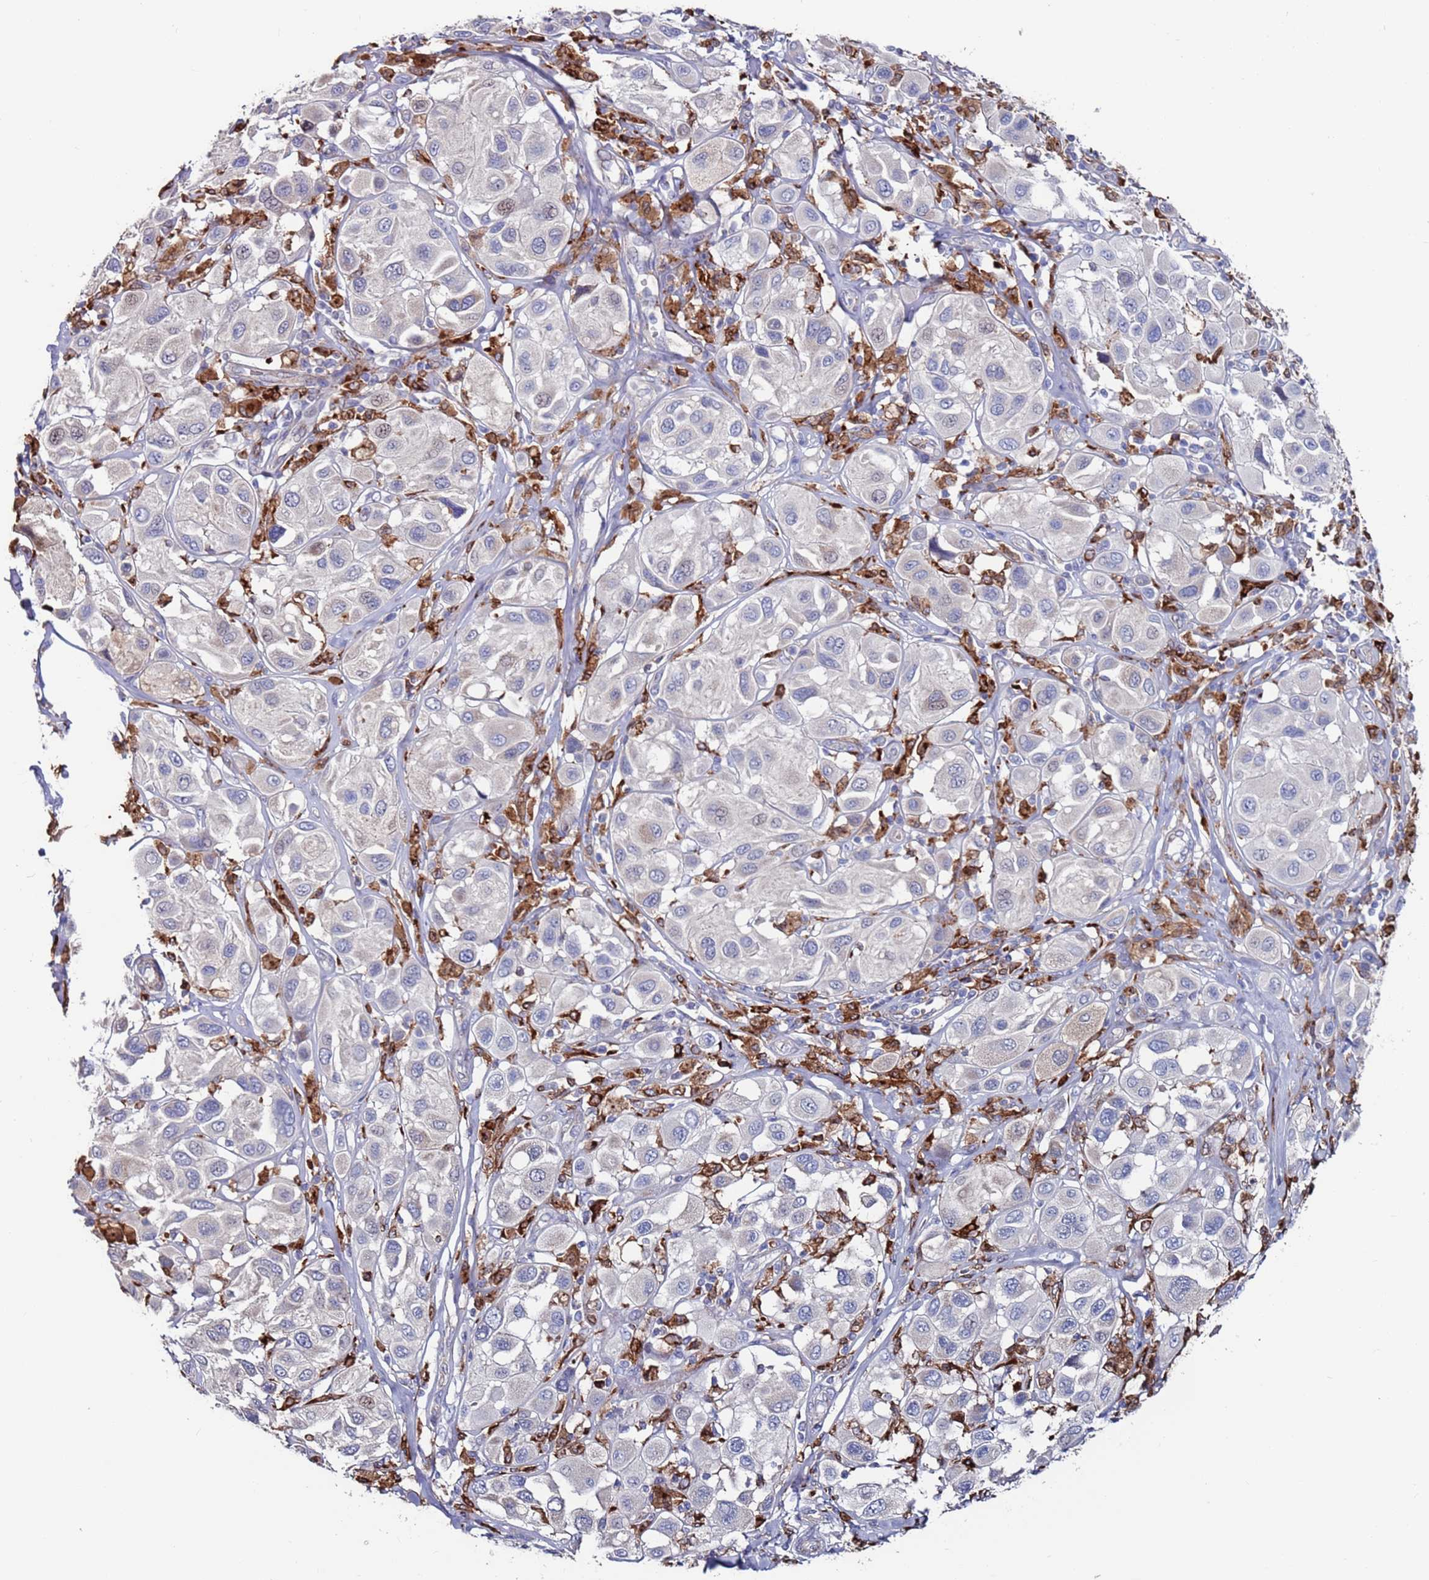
{"staining": {"intensity": "negative", "quantity": "none", "location": "none"}, "tissue": "melanoma", "cell_type": "Tumor cells", "image_type": "cancer", "snomed": [{"axis": "morphology", "description": "Malignant melanoma, Metastatic site"}, {"axis": "topography", "description": "Skin"}], "caption": "IHC of malignant melanoma (metastatic site) shows no staining in tumor cells.", "gene": "GREB1L", "patient": {"sex": "male", "age": 41}}